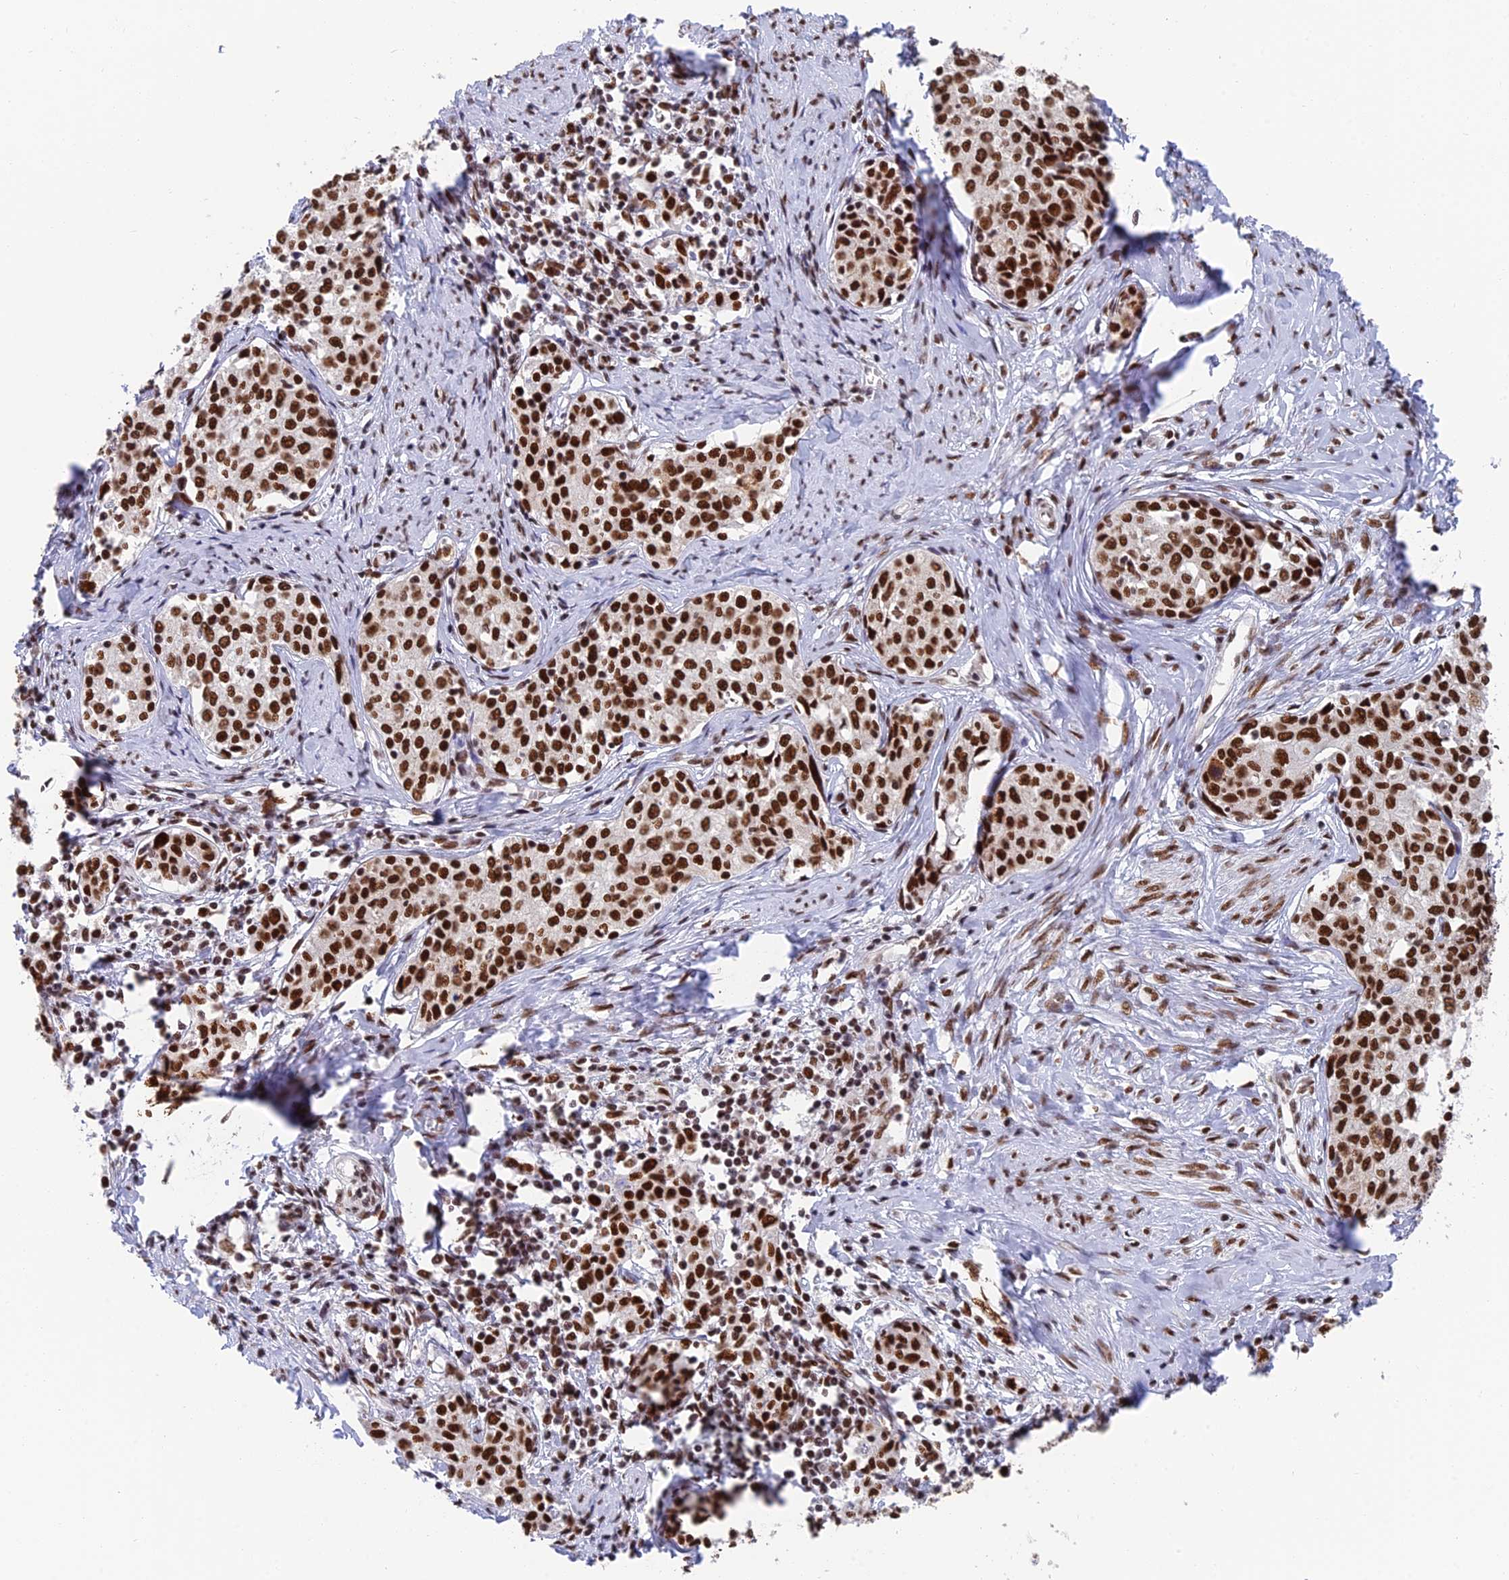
{"staining": {"intensity": "strong", "quantity": ">75%", "location": "nuclear"}, "tissue": "cervical cancer", "cell_type": "Tumor cells", "image_type": "cancer", "snomed": [{"axis": "morphology", "description": "Squamous cell carcinoma, NOS"}, {"axis": "morphology", "description": "Adenocarcinoma, NOS"}, {"axis": "topography", "description": "Cervix"}], "caption": "Human cervical cancer (adenocarcinoma) stained for a protein (brown) exhibits strong nuclear positive positivity in about >75% of tumor cells.", "gene": "EEF1AKMT3", "patient": {"sex": "female", "age": 52}}